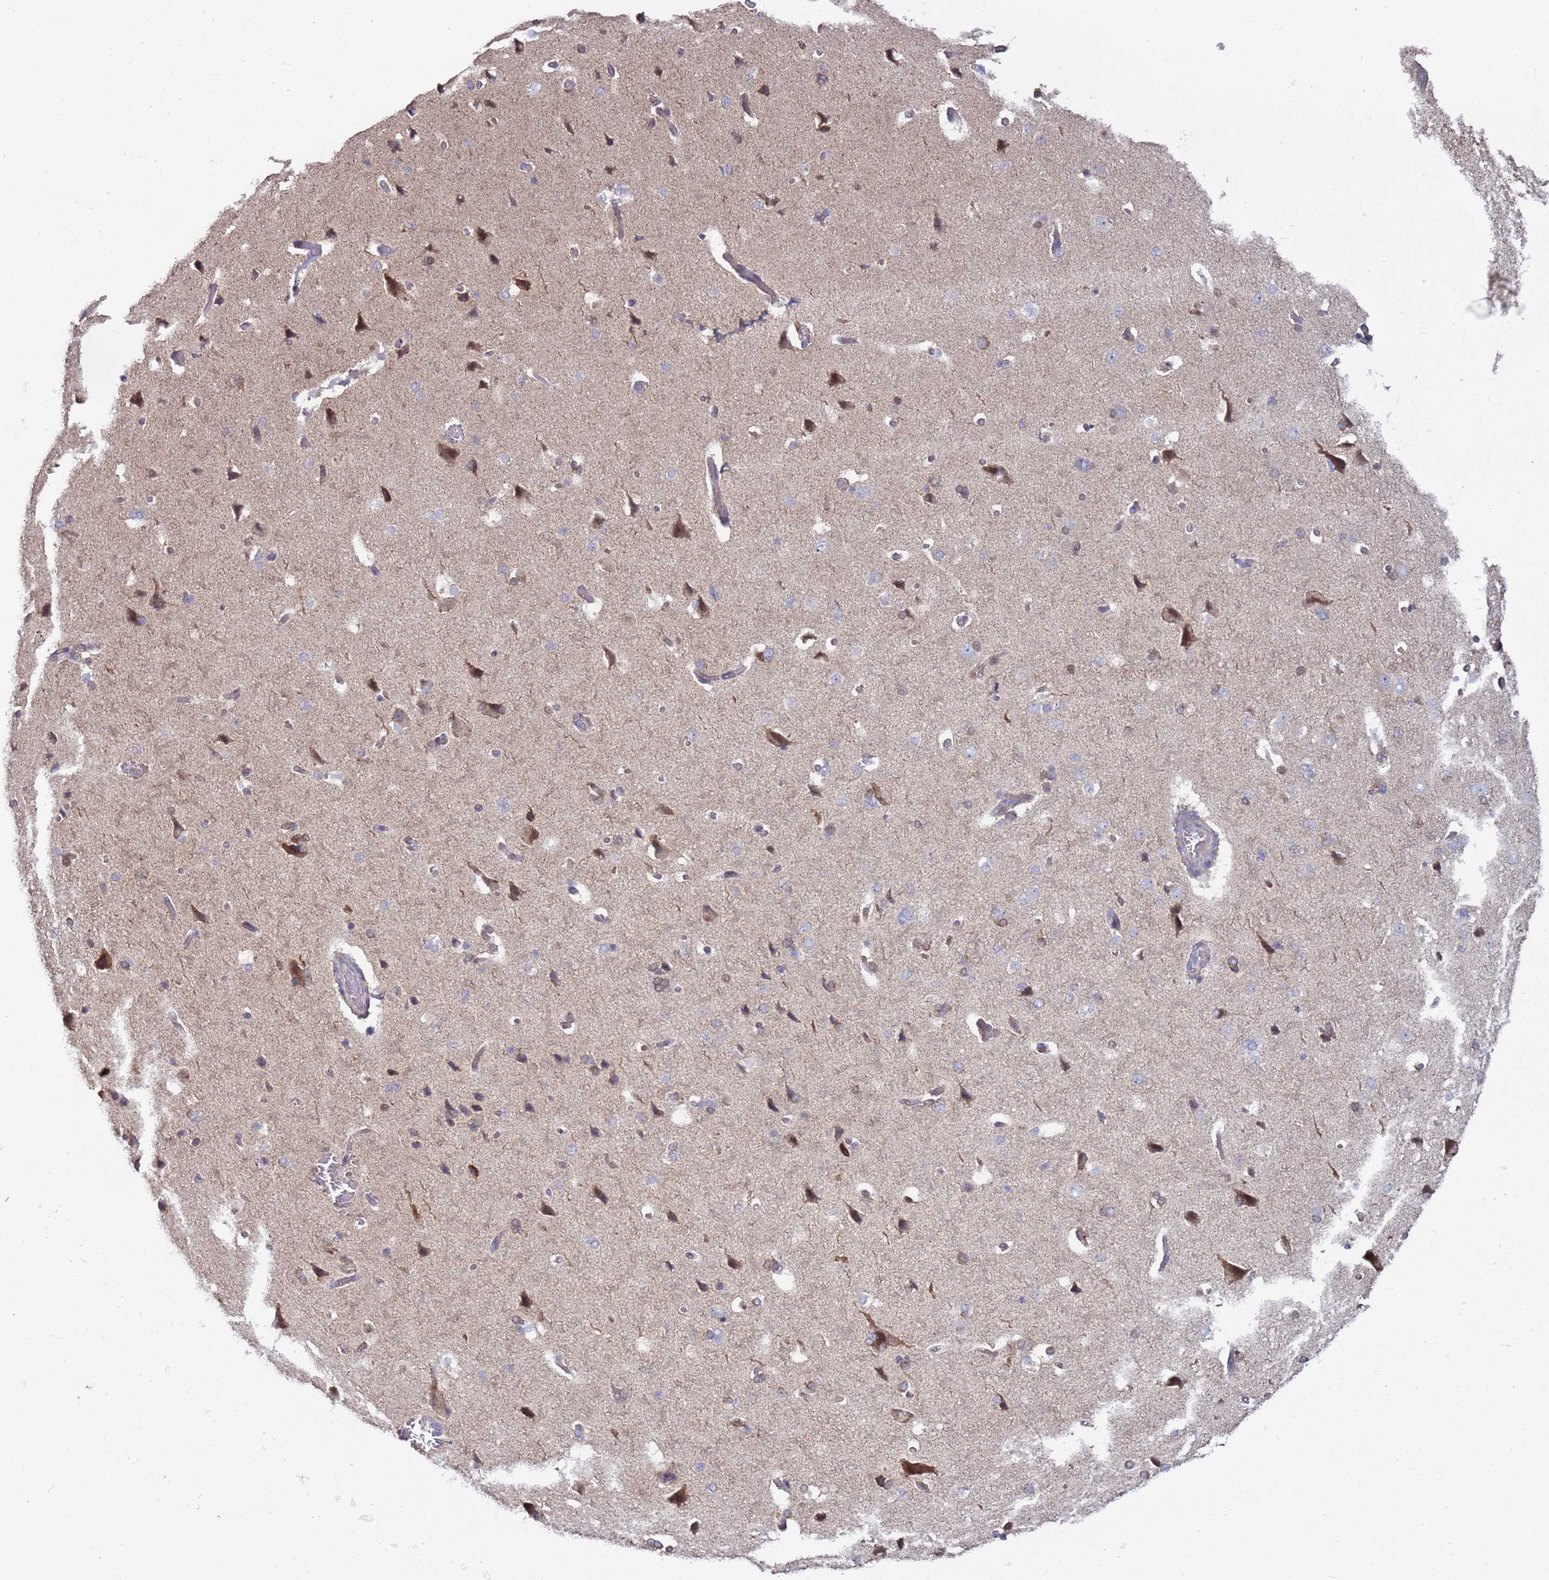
{"staining": {"intensity": "weak", "quantity": "<25%", "location": "cytoplasmic/membranous"}, "tissue": "cerebral cortex", "cell_type": "Endothelial cells", "image_type": "normal", "snomed": [{"axis": "morphology", "description": "Normal tissue, NOS"}, {"axis": "topography", "description": "Cerebral cortex"}], "caption": "Benign cerebral cortex was stained to show a protein in brown. There is no significant positivity in endothelial cells.", "gene": "DIP2B", "patient": {"sex": "male", "age": 62}}